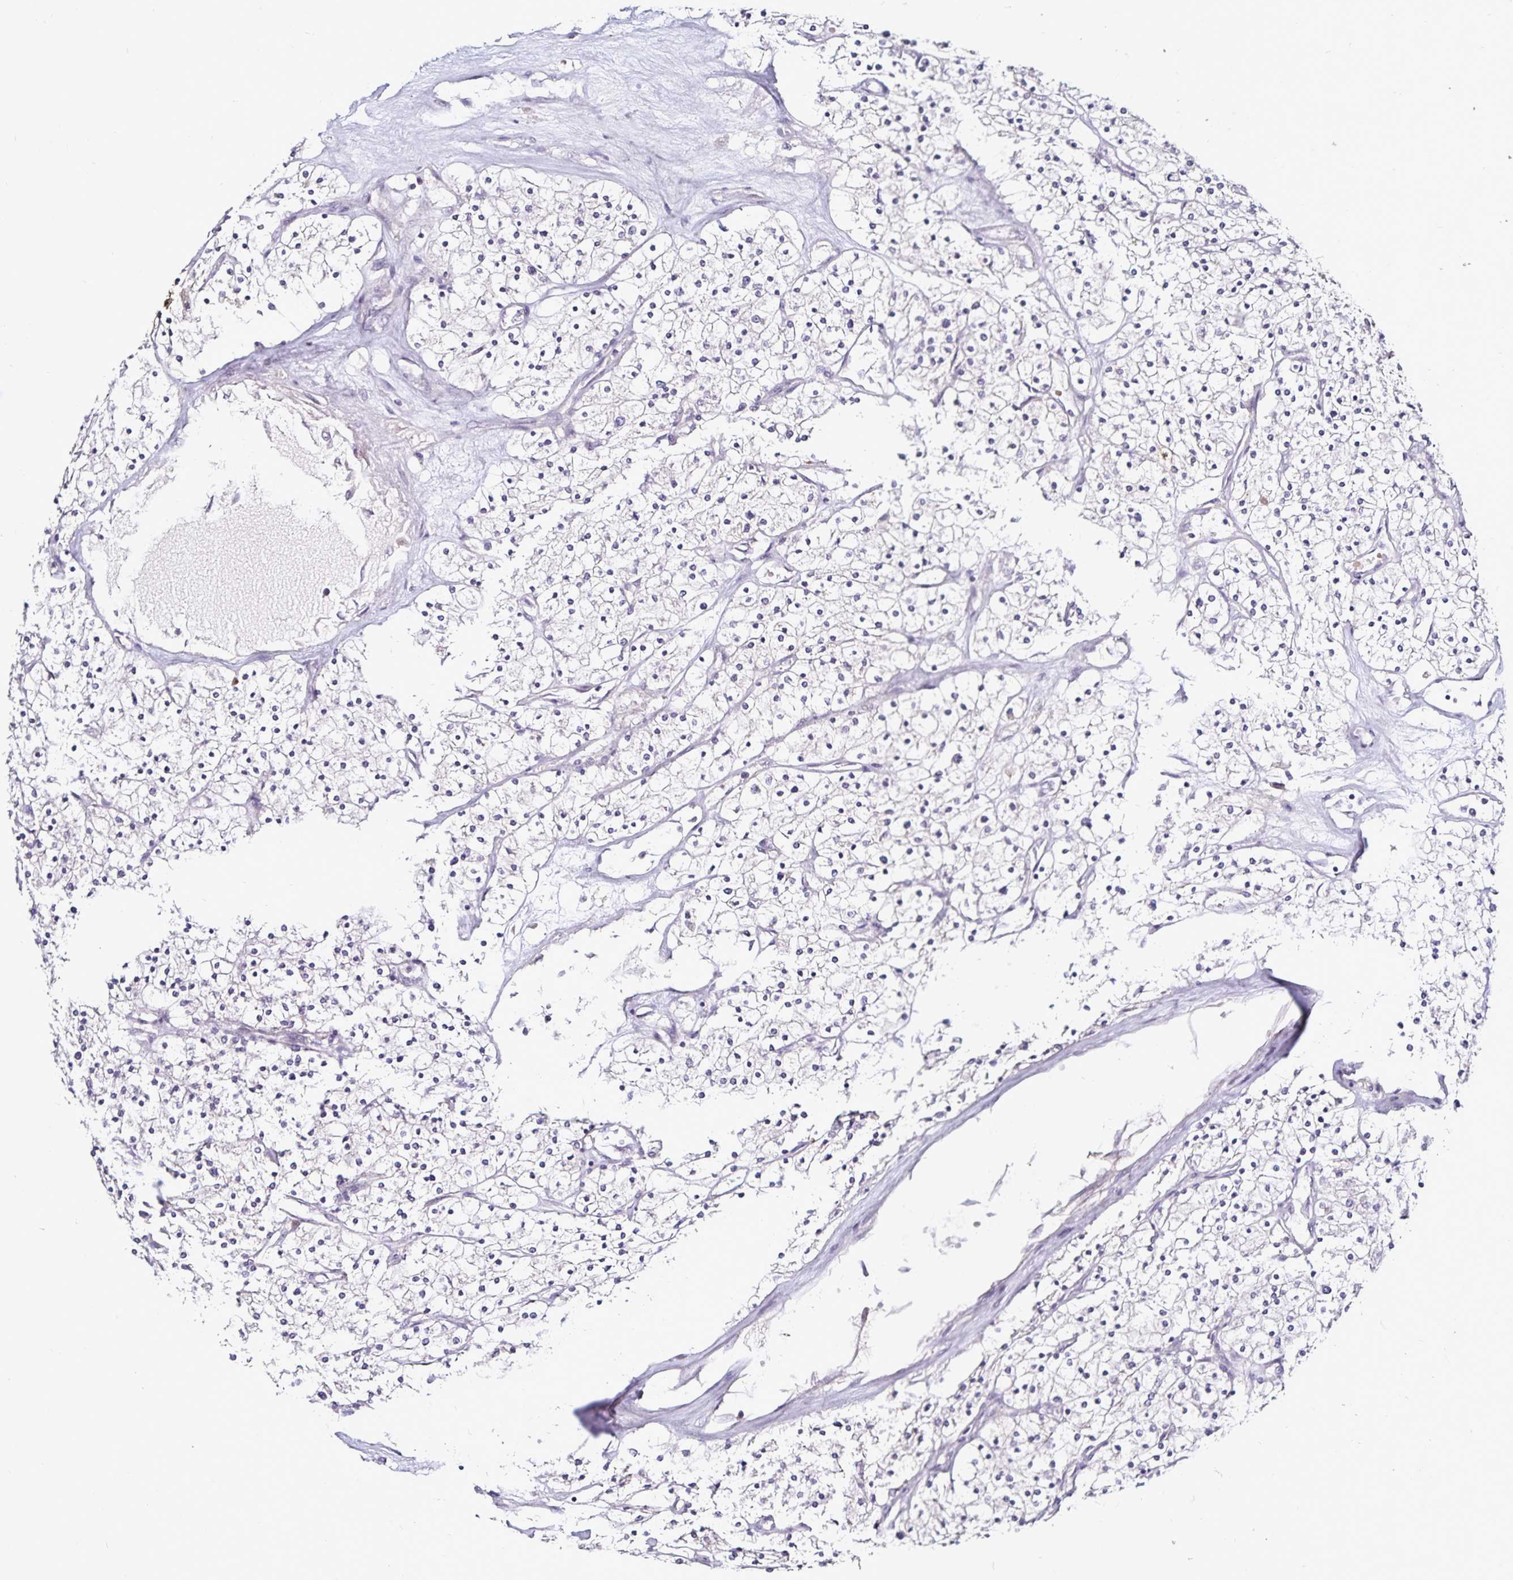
{"staining": {"intensity": "negative", "quantity": "none", "location": "none"}, "tissue": "renal cancer", "cell_type": "Tumor cells", "image_type": "cancer", "snomed": [{"axis": "morphology", "description": "Adenocarcinoma, NOS"}, {"axis": "topography", "description": "Kidney"}], "caption": "The photomicrograph demonstrates no significant positivity in tumor cells of renal cancer (adenocarcinoma). The staining was performed using DAB (3,3'-diaminobenzidine) to visualize the protein expression in brown, while the nuclei were stained in blue with hematoxylin (Magnification: 20x).", "gene": "ACSL5", "patient": {"sex": "male", "age": 80}}